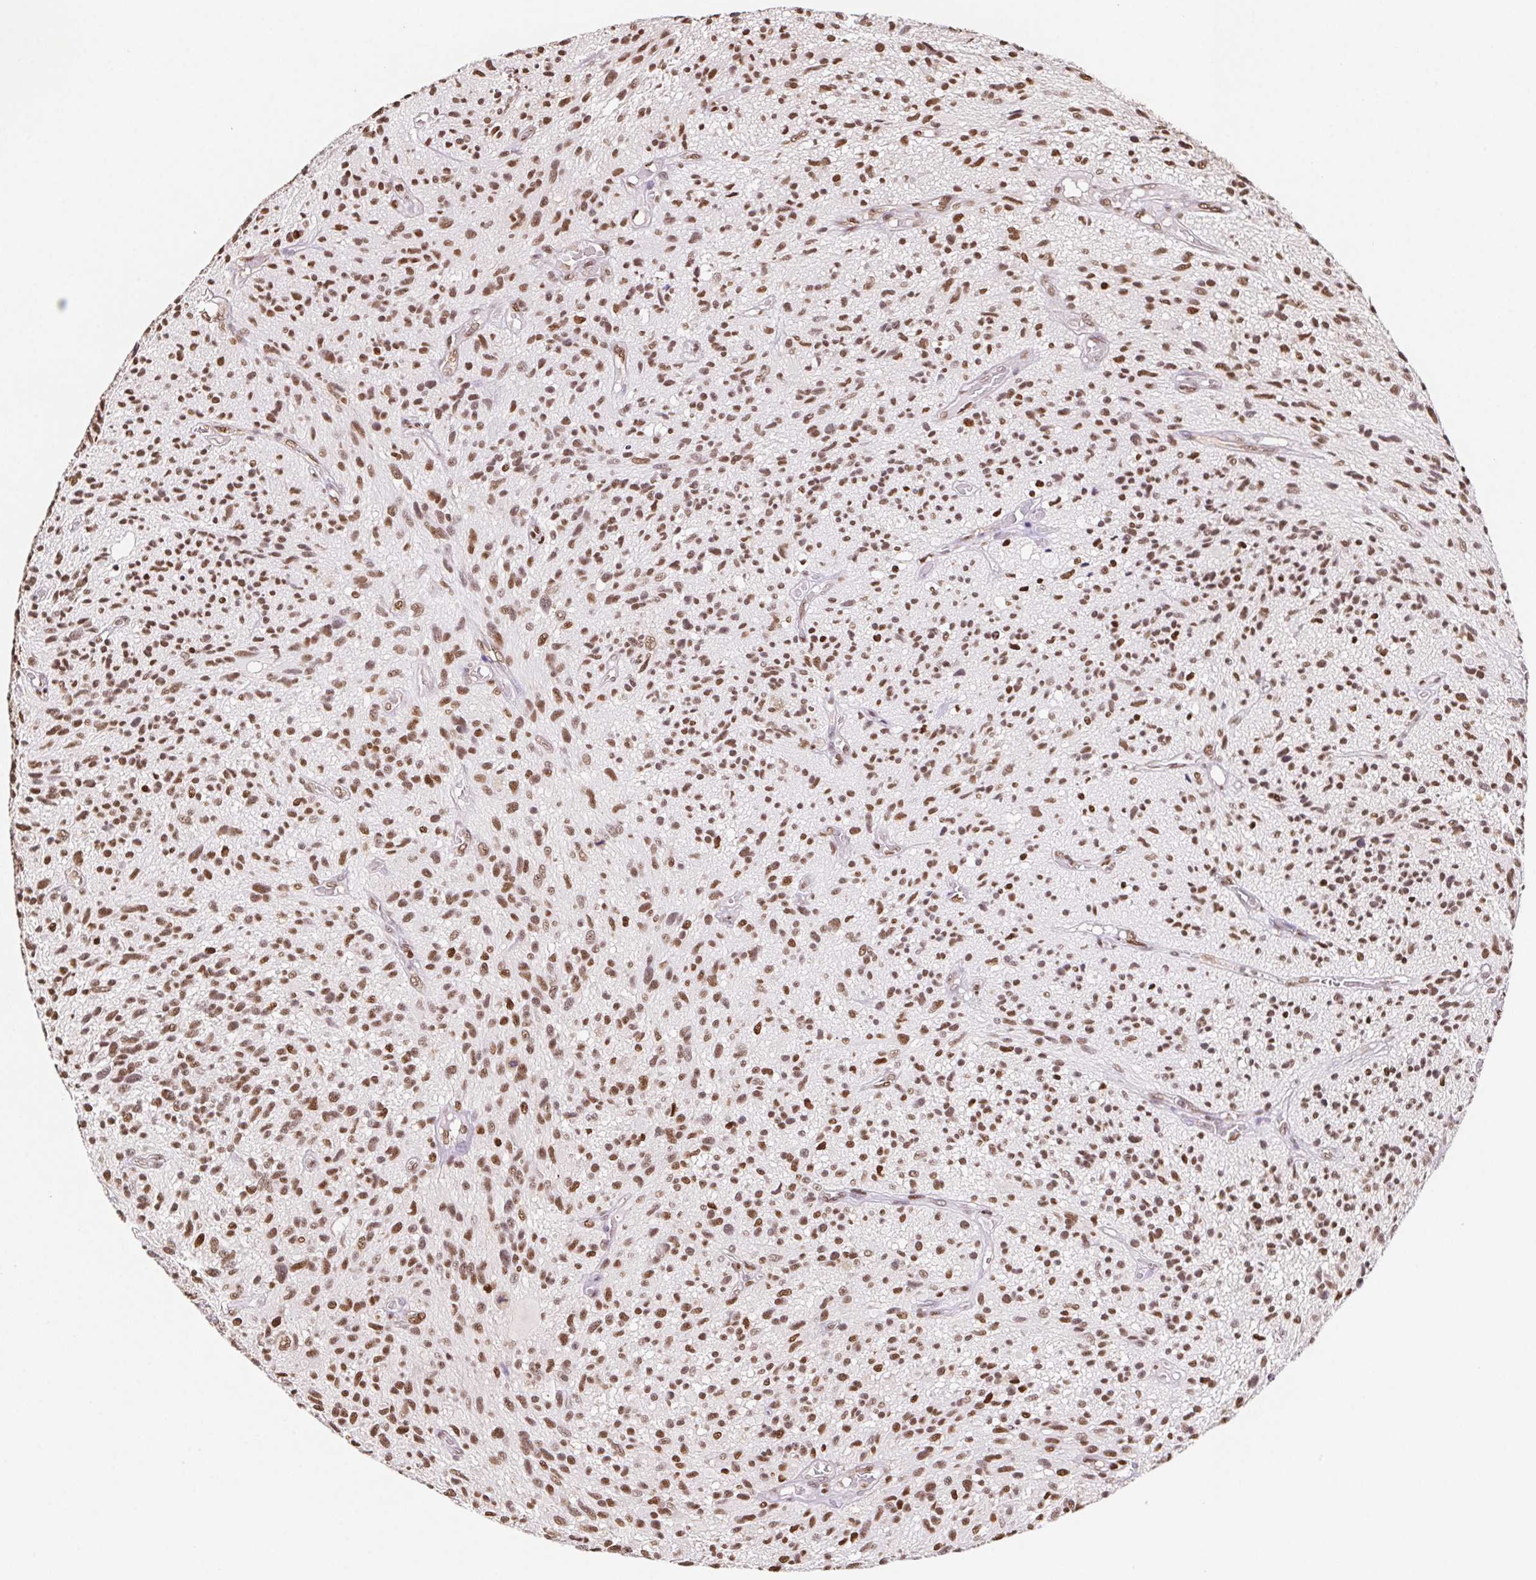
{"staining": {"intensity": "moderate", "quantity": ">75%", "location": "nuclear"}, "tissue": "glioma", "cell_type": "Tumor cells", "image_type": "cancer", "snomed": [{"axis": "morphology", "description": "Glioma, malignant, High grade"}, {"axis": "topography", "description": "Brain"}], "caption": "DAB (3,3'-diaminobenzidine) immunohistochemical staining of malignant high-grade glioma reveals moderate nuclear protein positivity in approximately >75% of tumor cells.", "gene": "SET", "patient": {"sex": "male", "age": 75}}